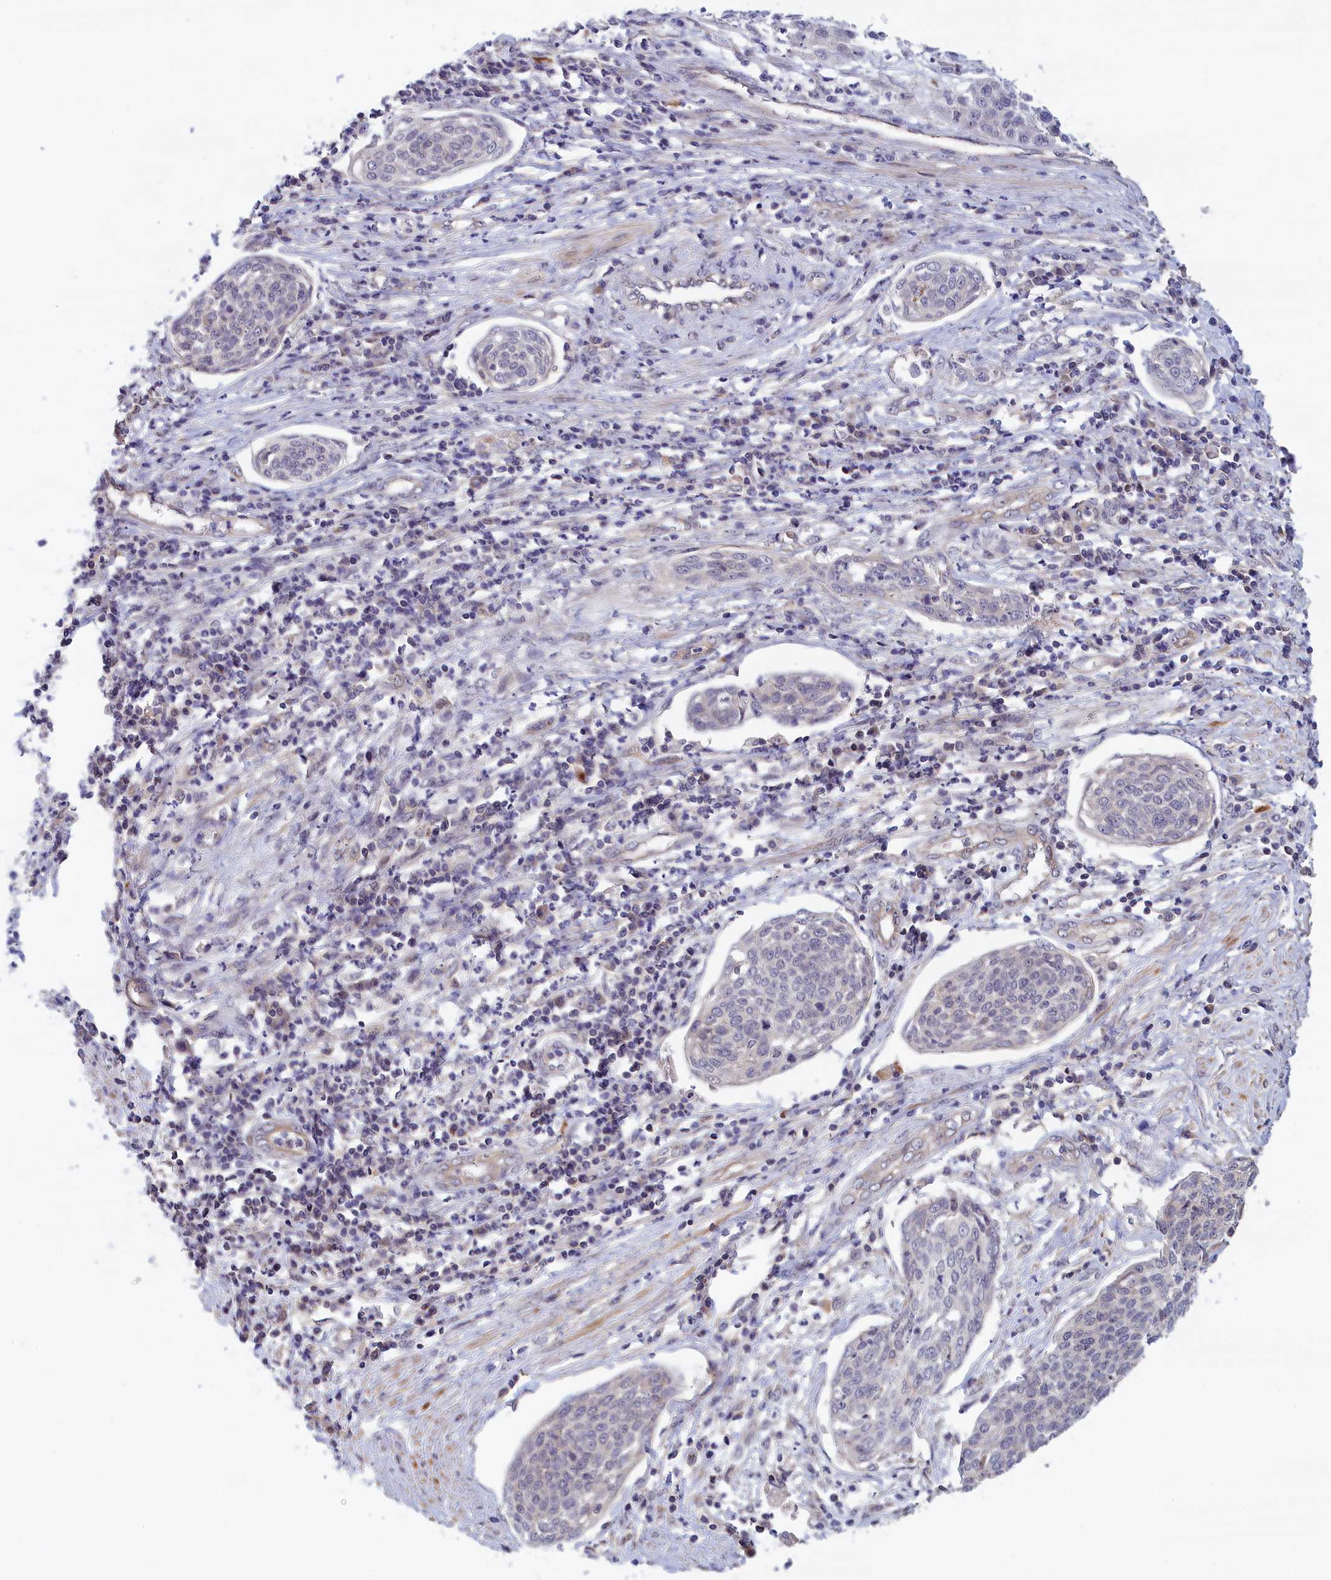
{"staining": {"intensity": "negative", "quantity": "none", "location": "none"}, "tissue": "cervical cancer", "cell_type": "Tumor cells", "image_type": "cancer", "snomed": [{"axis": "morphology", "description": "Squamous cell carcinoma, NOS"}, {"axis": "topography", "description": "Cervix"}], "caption": "Tumor cells are negative for protein expression in human cervical cancer.", "gene": "IGFALS", "patient": {"sex": "female", "age": 34}}